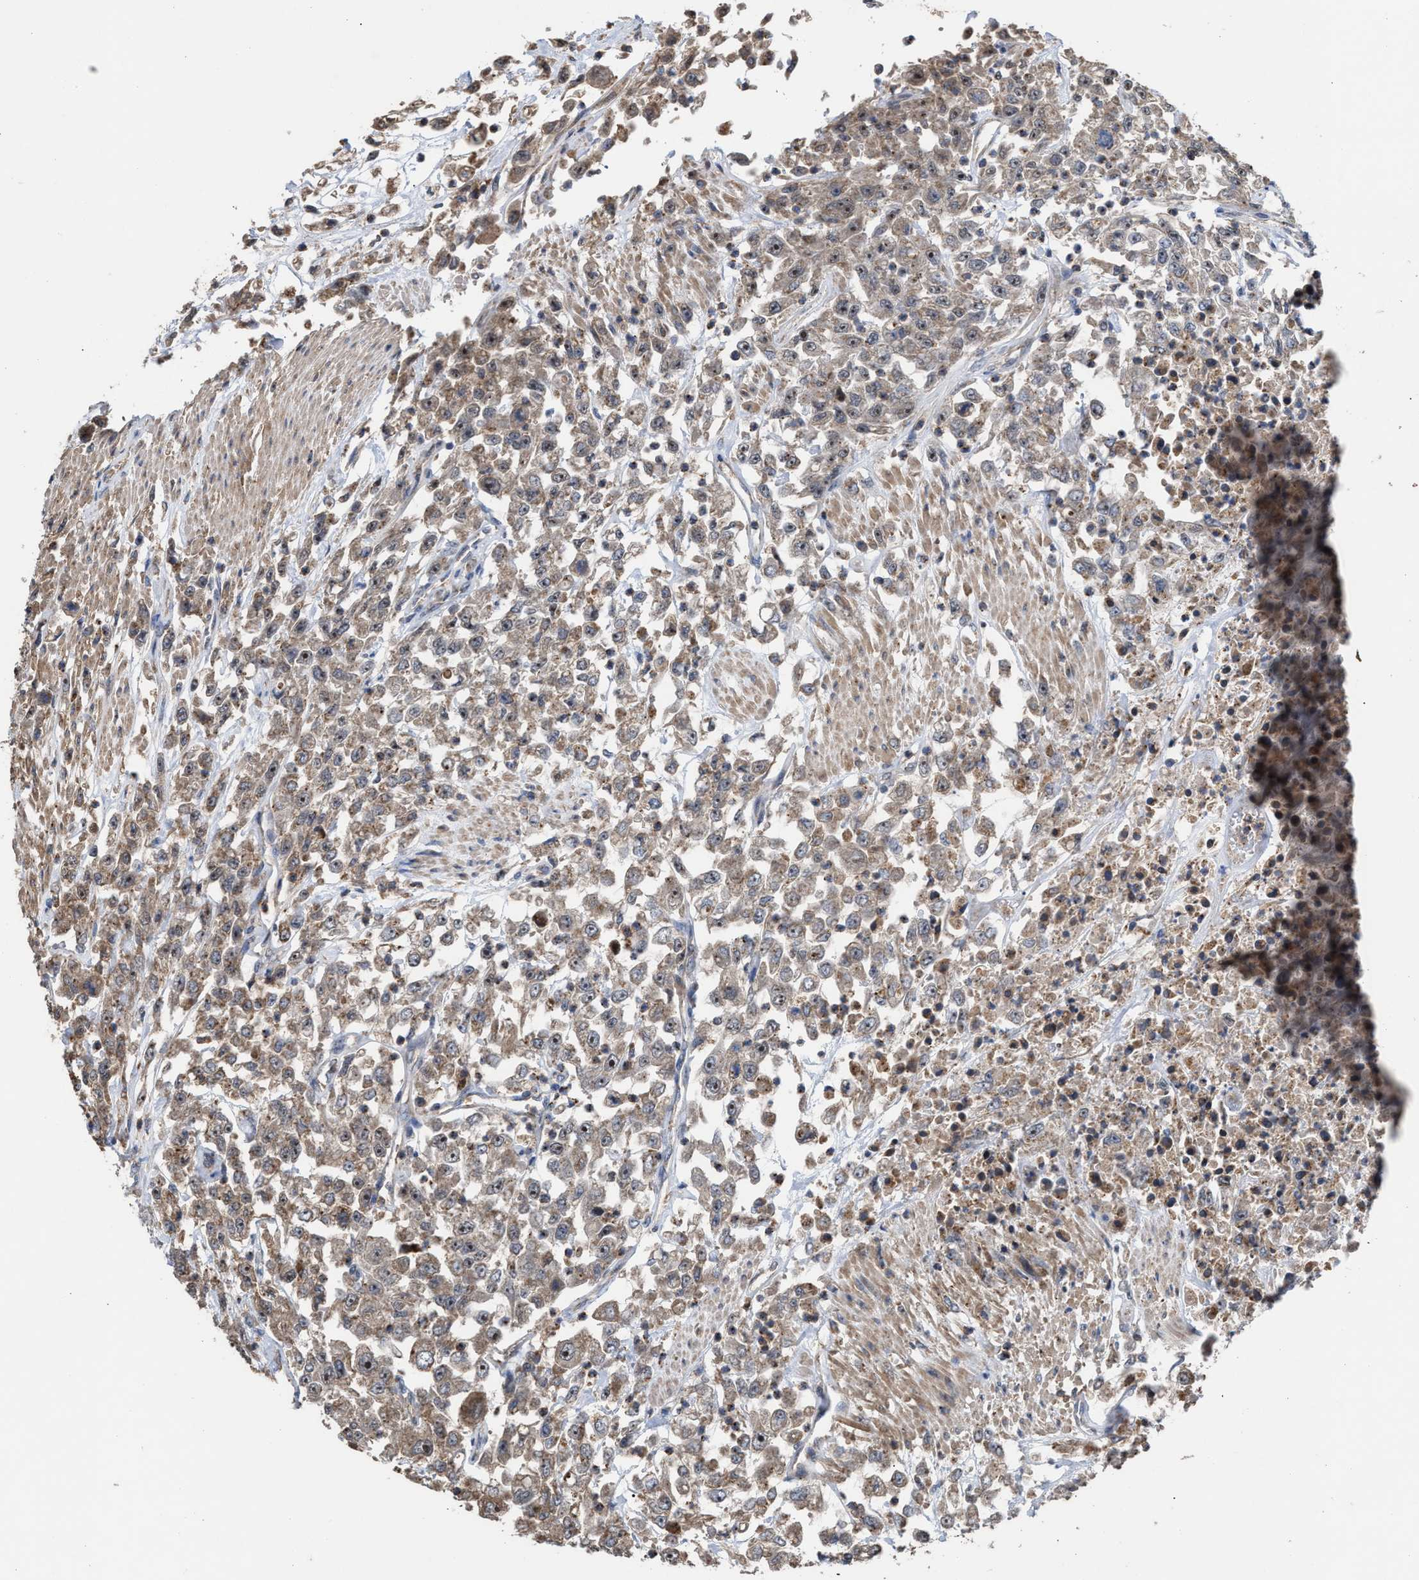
{"staining": {"intensity": "moderate", "quantity": ">75%", "location": "cytoplasmic/membranous,nuclear"}, "tissue": "urothelial cancer", "cell_type": "Tumor cells", "image_type": "cancer", "snomed": [{"axis": "morphology", "description": "Urothelial carcinoma, High grade"}, {"axis": "topography", "description": "Urinary bladder"}], "caption": "The photomicrograph demonstrates a brown stain indicating the presence of a protein in the cytoplasmic/membranous and nuclear of tumor cells in urothelial cancer. The protein is stained brown, and the nuclei are stained in blue (DAB IHC with brightfield microscopy, high magnification).", "gene": "EXOSC2", "patient": {"sex": "male", "age": 46}}